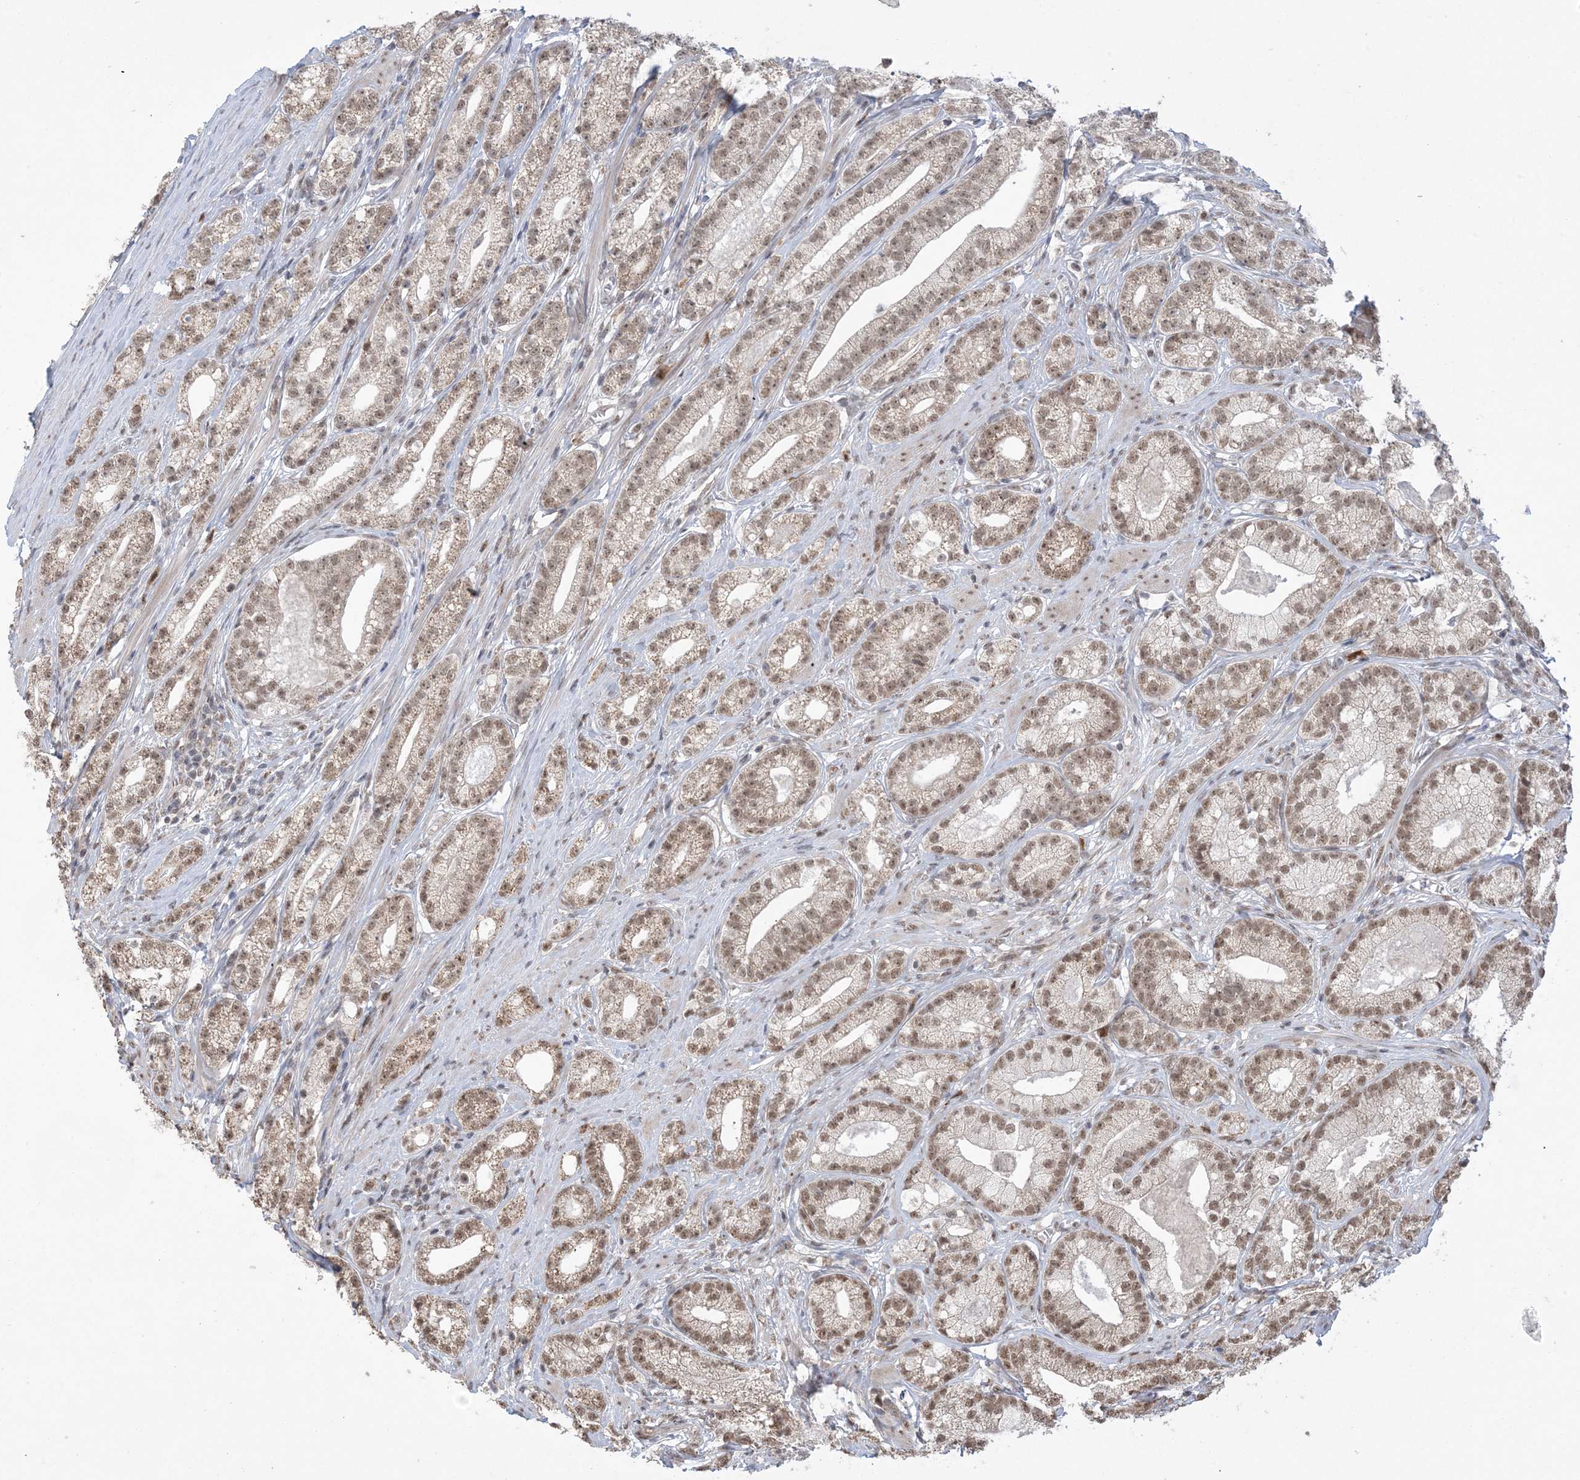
{"staining": {"intensity": "moderate", "quantity": ">75%", "location": "nuclear"}, "tissue": "prostate cancer", "cell_type": "Tumor cells", "image_type": "cancer", "snomed": [{"axis": "morphology", "description": "Adenocarcinoma, High grade"}, {"axis": "topography", "description": "Prostate"}], "caption": "The histopathology image shows staining of adenocarcinoma (high-grade) (prostate), revealing moderate nuclear protein expression (brown color) within tumor cells.", "gene": "TRMT10C", "patient": {"sex": "male", "age": 69}}